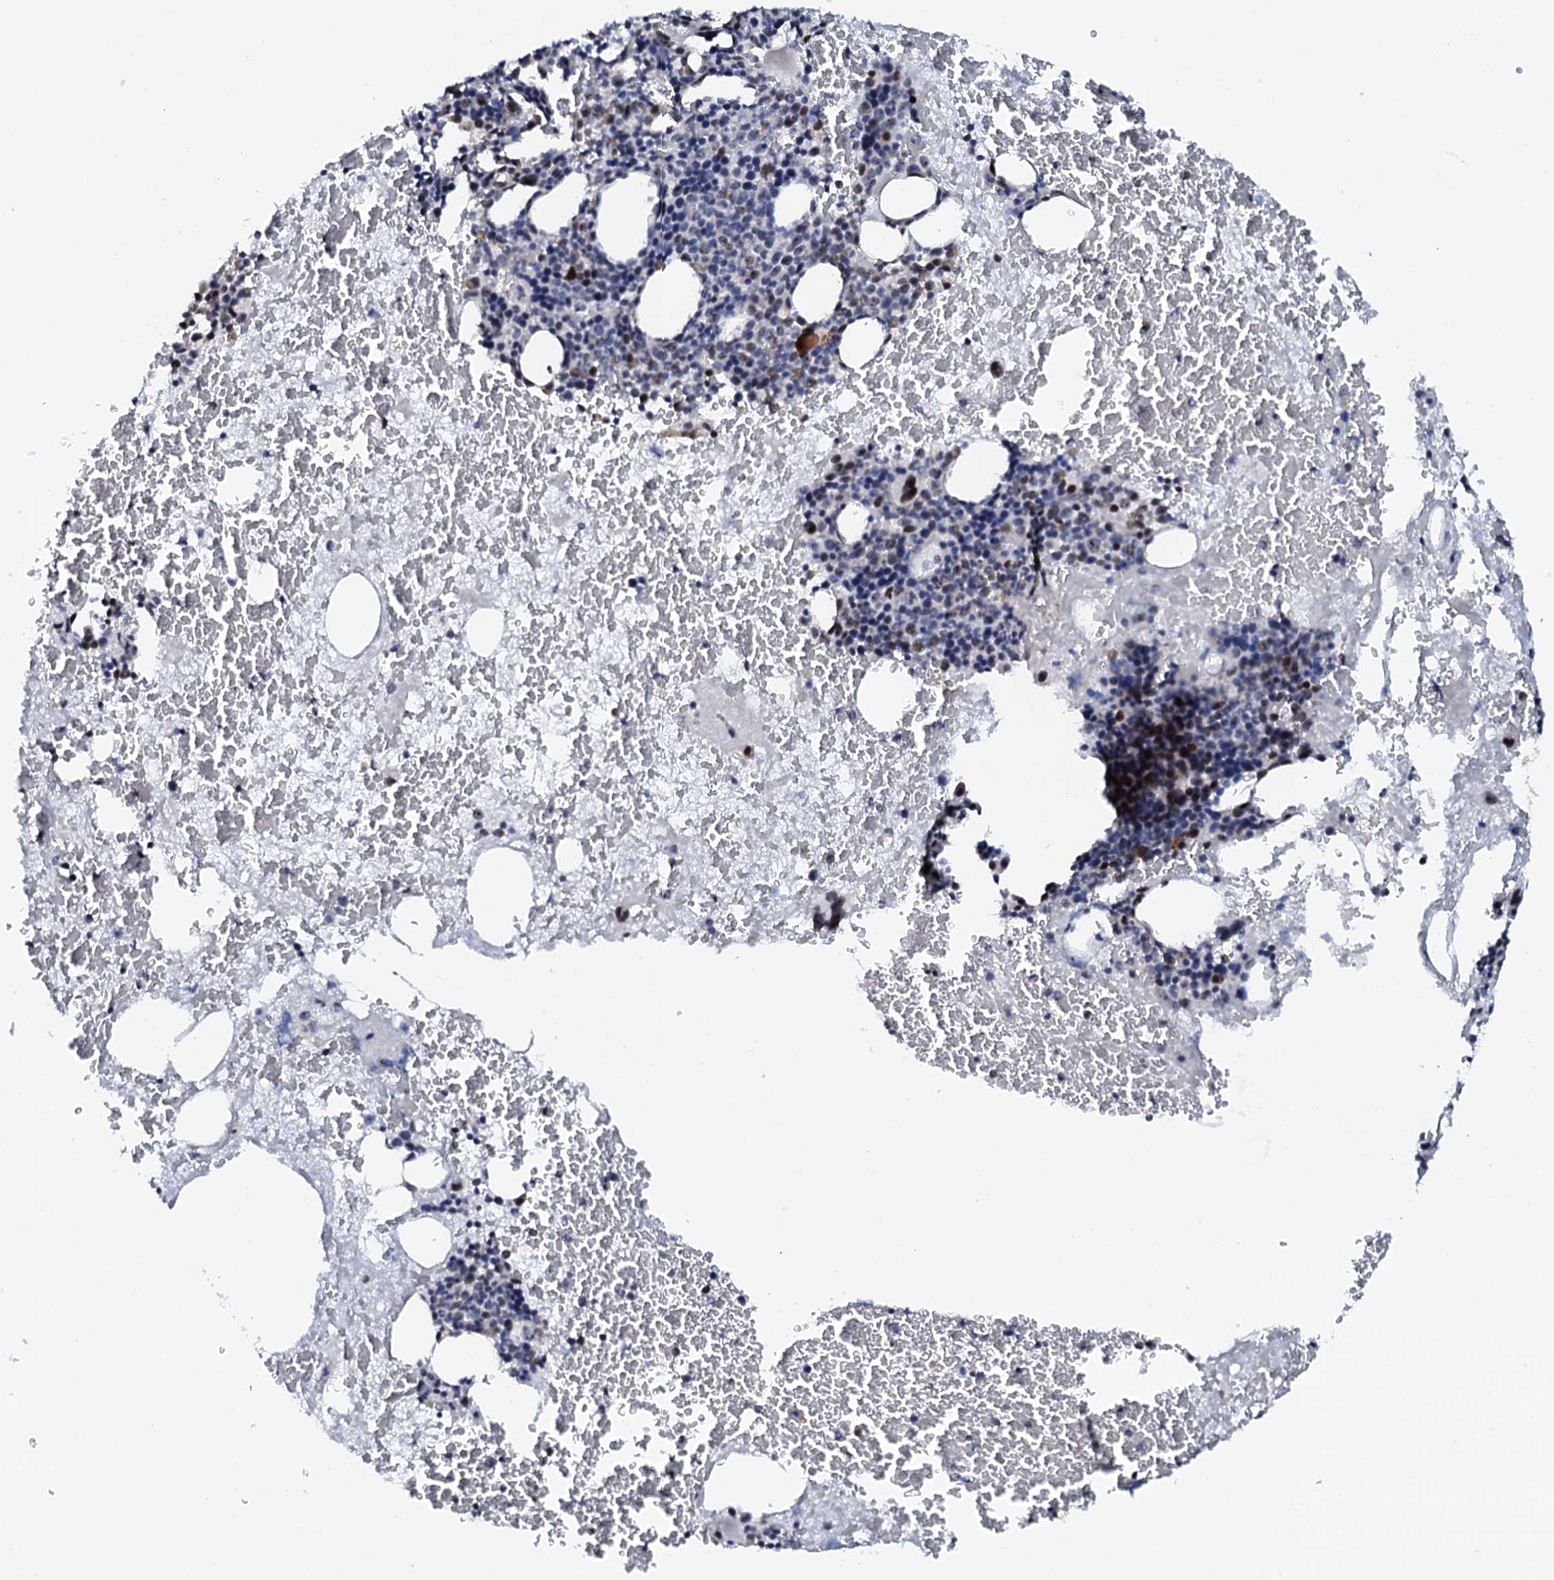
{"staining": {"intensity": "moderate", "quantity": "<25%", "location": "nuclear"}, "tissue": "bone marrow", "cell_type": "Hematopoietic cells", "image_type": "normal", "snomed": [{"axis": "morphology", "description": "Normal tissue, NOS"}, {"axis": "topography", "description": "Bone marrow"}], "caption": "Immunohistochemical staining of benign bone marrow exhibits <25% levels of moderate nuclear protein positivity in approximately <25% of hematopoietic cells. Using DAB (3,3'-diaminobenzidine) (brown) and hematoxylin (blue) stains, captured at high magnification using brightfield microscopy.", "gene": "NEUROG3", "patient": {"sex": "male", "age": 89}}